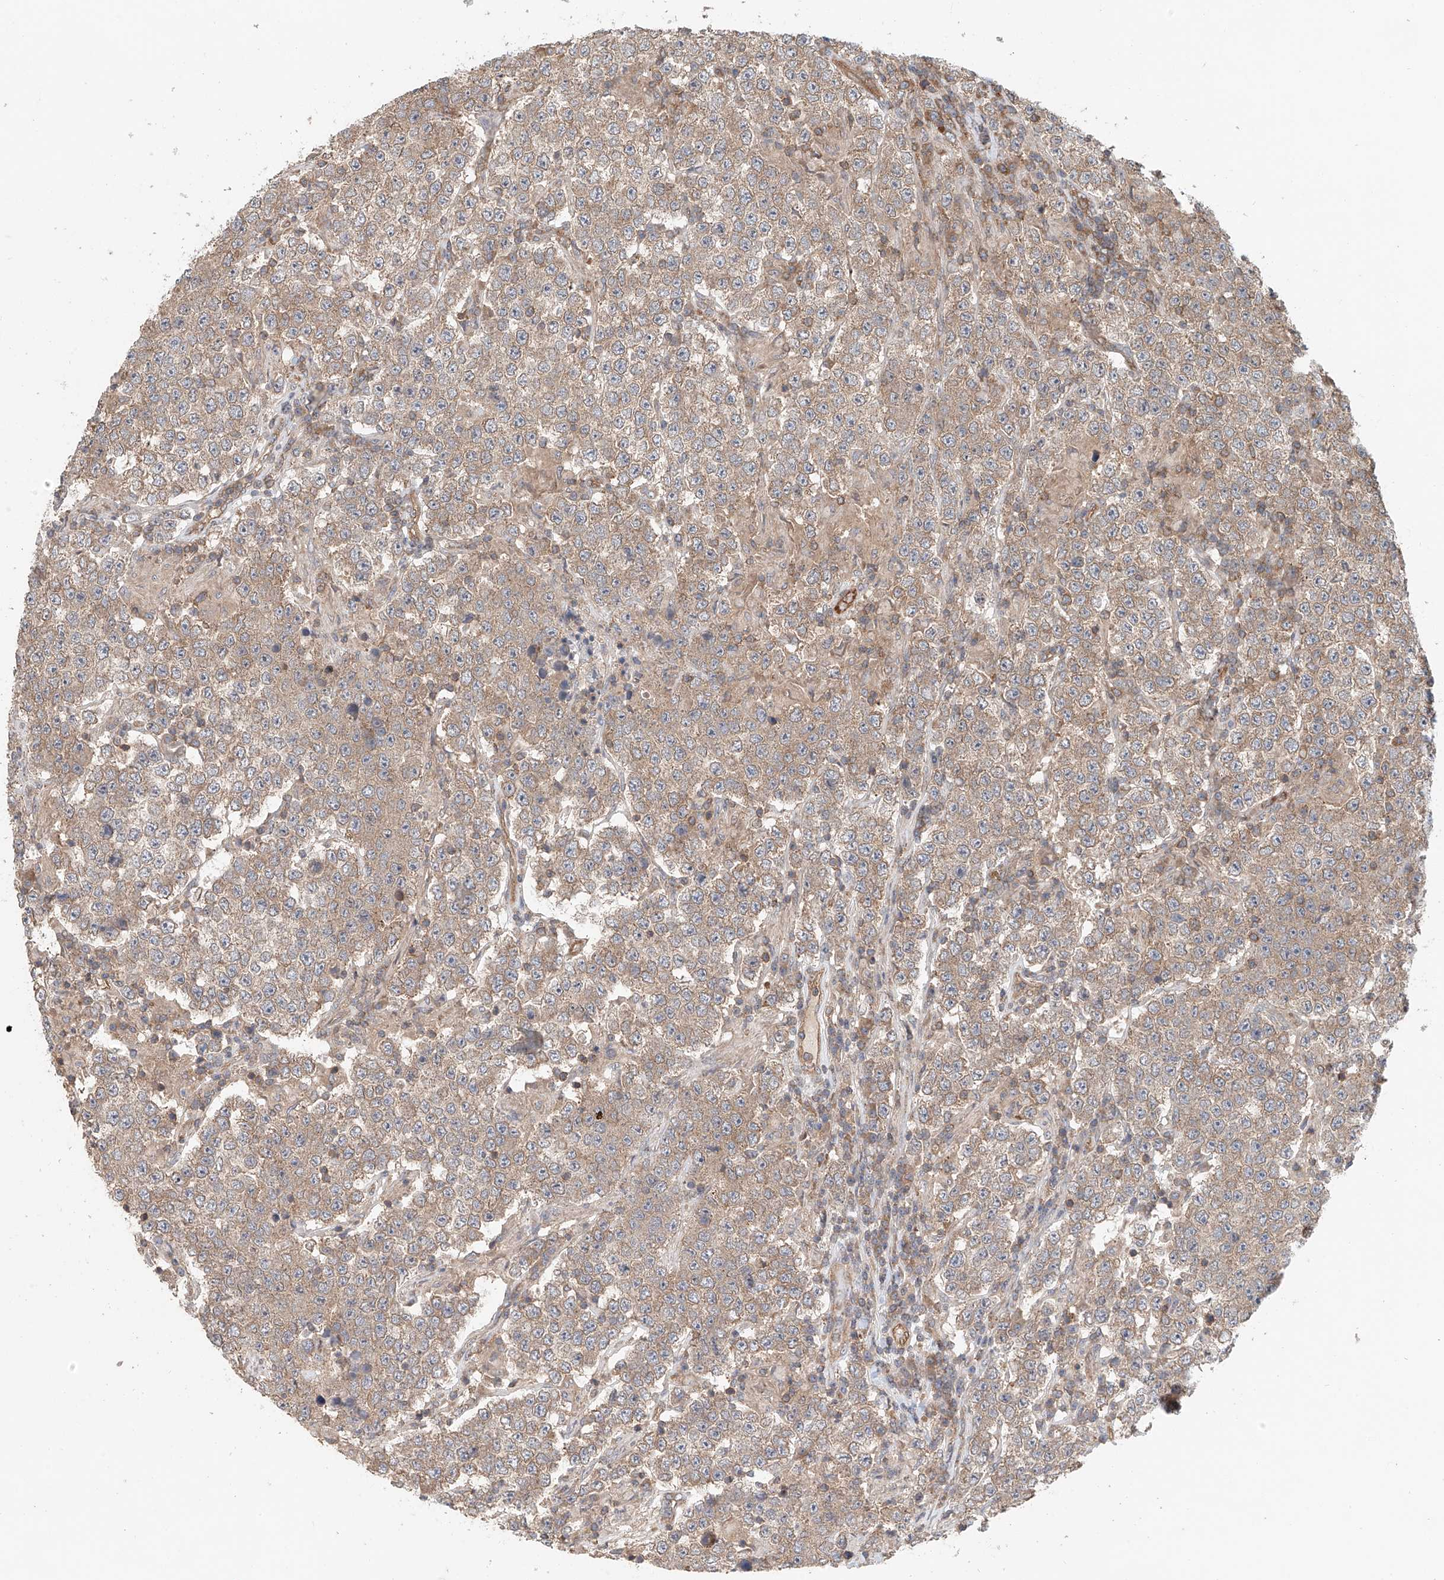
{"staining": {"intensity": "moderate", "quantity": ">75%", "location": "cytoplasmic/membranous"}, "tissue": "testis cancer", "cell_type": "Tumor cells", "image_type": "cancer", "snomed": [{"axis": "morphology", "description": "Normal tissue, NOS"}, {"axis": "morphology", "description": "Urothelial carcinoma, High grade"}, {"axis": "morphology", "description": "Seminoma, NOS"}, {"axis": "morphology", "description": "Carcinoma, Embryonal, NOS"}, {"axis": "topography", "description": "Urinary bladder"}, {"axis": "topography", "description": "Testis"}], "caption": "Testis cancer tissue displays moderate cytoplasmic/membranous positivity in approximately >75% of tumor cells", "gene": "FRYL", "patient": {"sex": "male", "age": 41}}